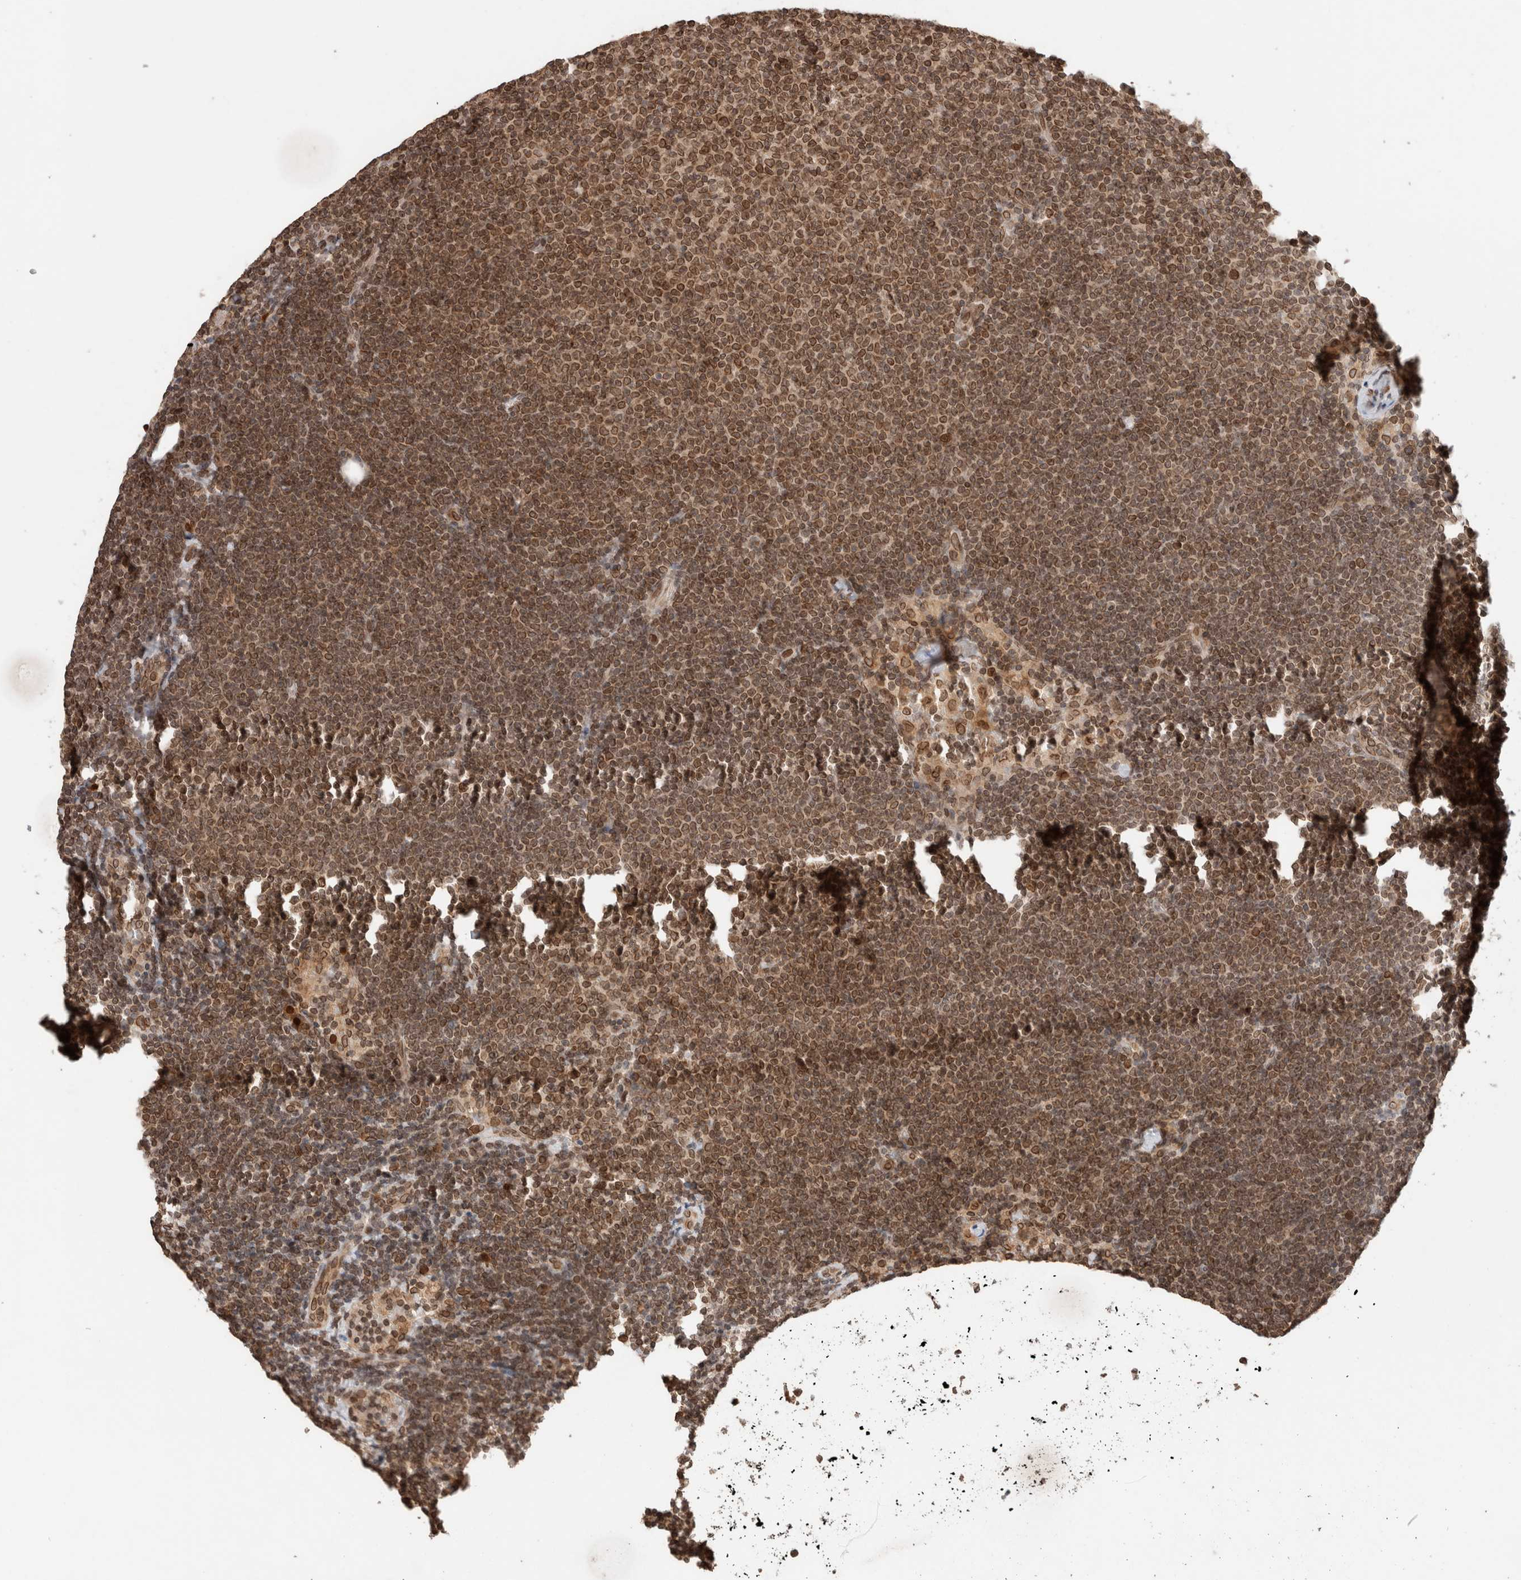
{"staining": {"intensity": "moderate", "quantity": ">75%", "location": "cytoplasmic/membranous,nuclear"}, "tissue": "lymphoma", "cell_type": "Tumor cells", "image_type": "cancer", "snomed": [{"axis": "morphology", "description": "Malignant lymphoma, non-Hodgkin's type, Low grade"}, {"axis": "topography", "description": "Lymph node"}], "caption": "An IHC micrograph of neoplastic tissue is shown. Protein staining in brown labels moderate cytoplasmic/membranous and nuclear positivity in low-grade malignant lymphoma, non-Hodgkin's type within tumor cells.", "gene": "TPR", "patient": {"sex": "female", "age": 53}}